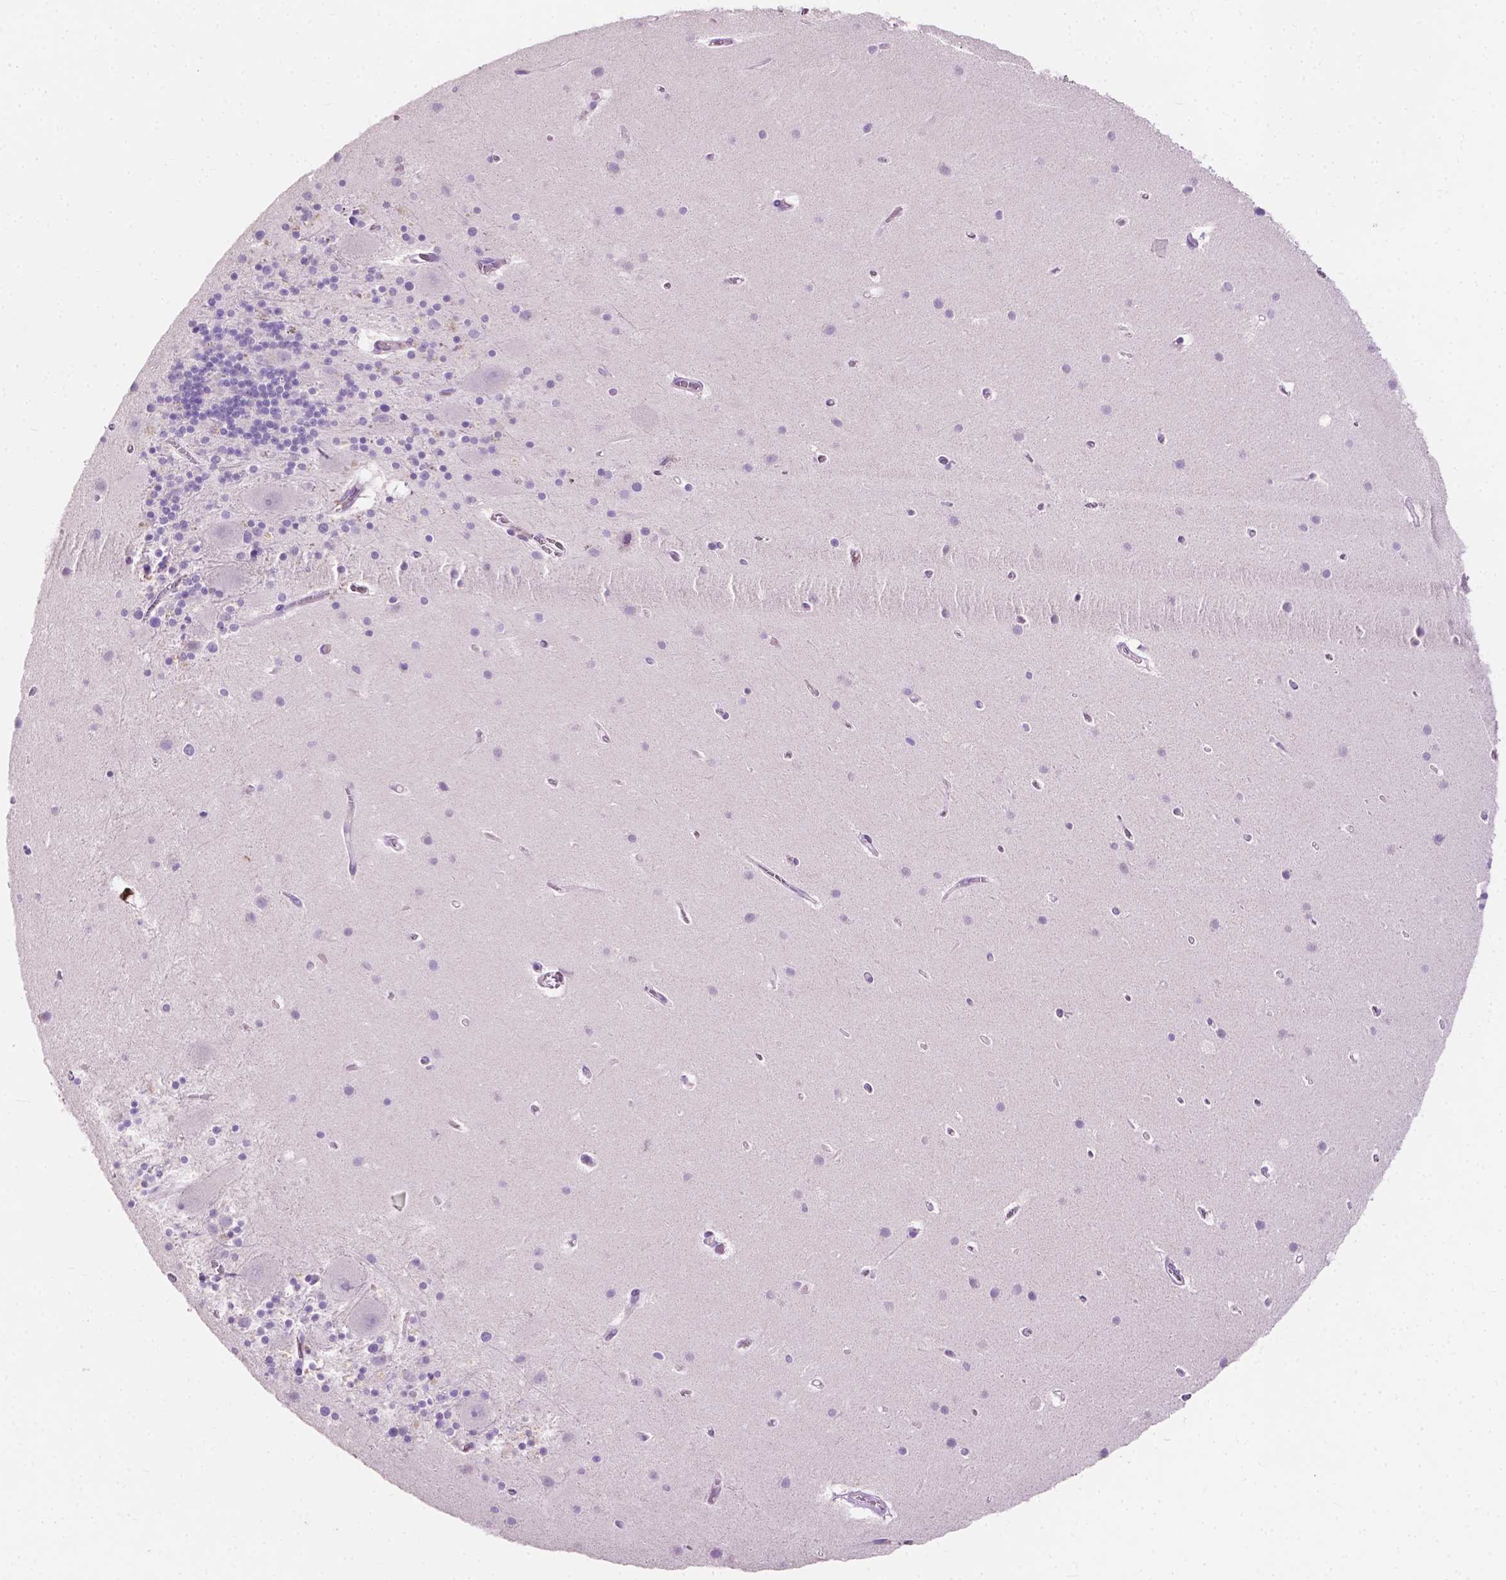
{"staining": {"intensity": "negative", "quantity": "none", "location": "none"}, "tissue": "cerebellum", "cell_type": "Cells in granular layer", "image_type": "normal", "snomed": [{"axis": "morphology", "description": "Normal tissue, NOS"}, {"axis": "topography", "description": "Cerebellum"}], "caption": "A micrograph of cerebellum stained for a protein shows no brown staining in cells in granular layer.", "gene": "SIAH2", "patient": {"sex": "male", "age": 70}}